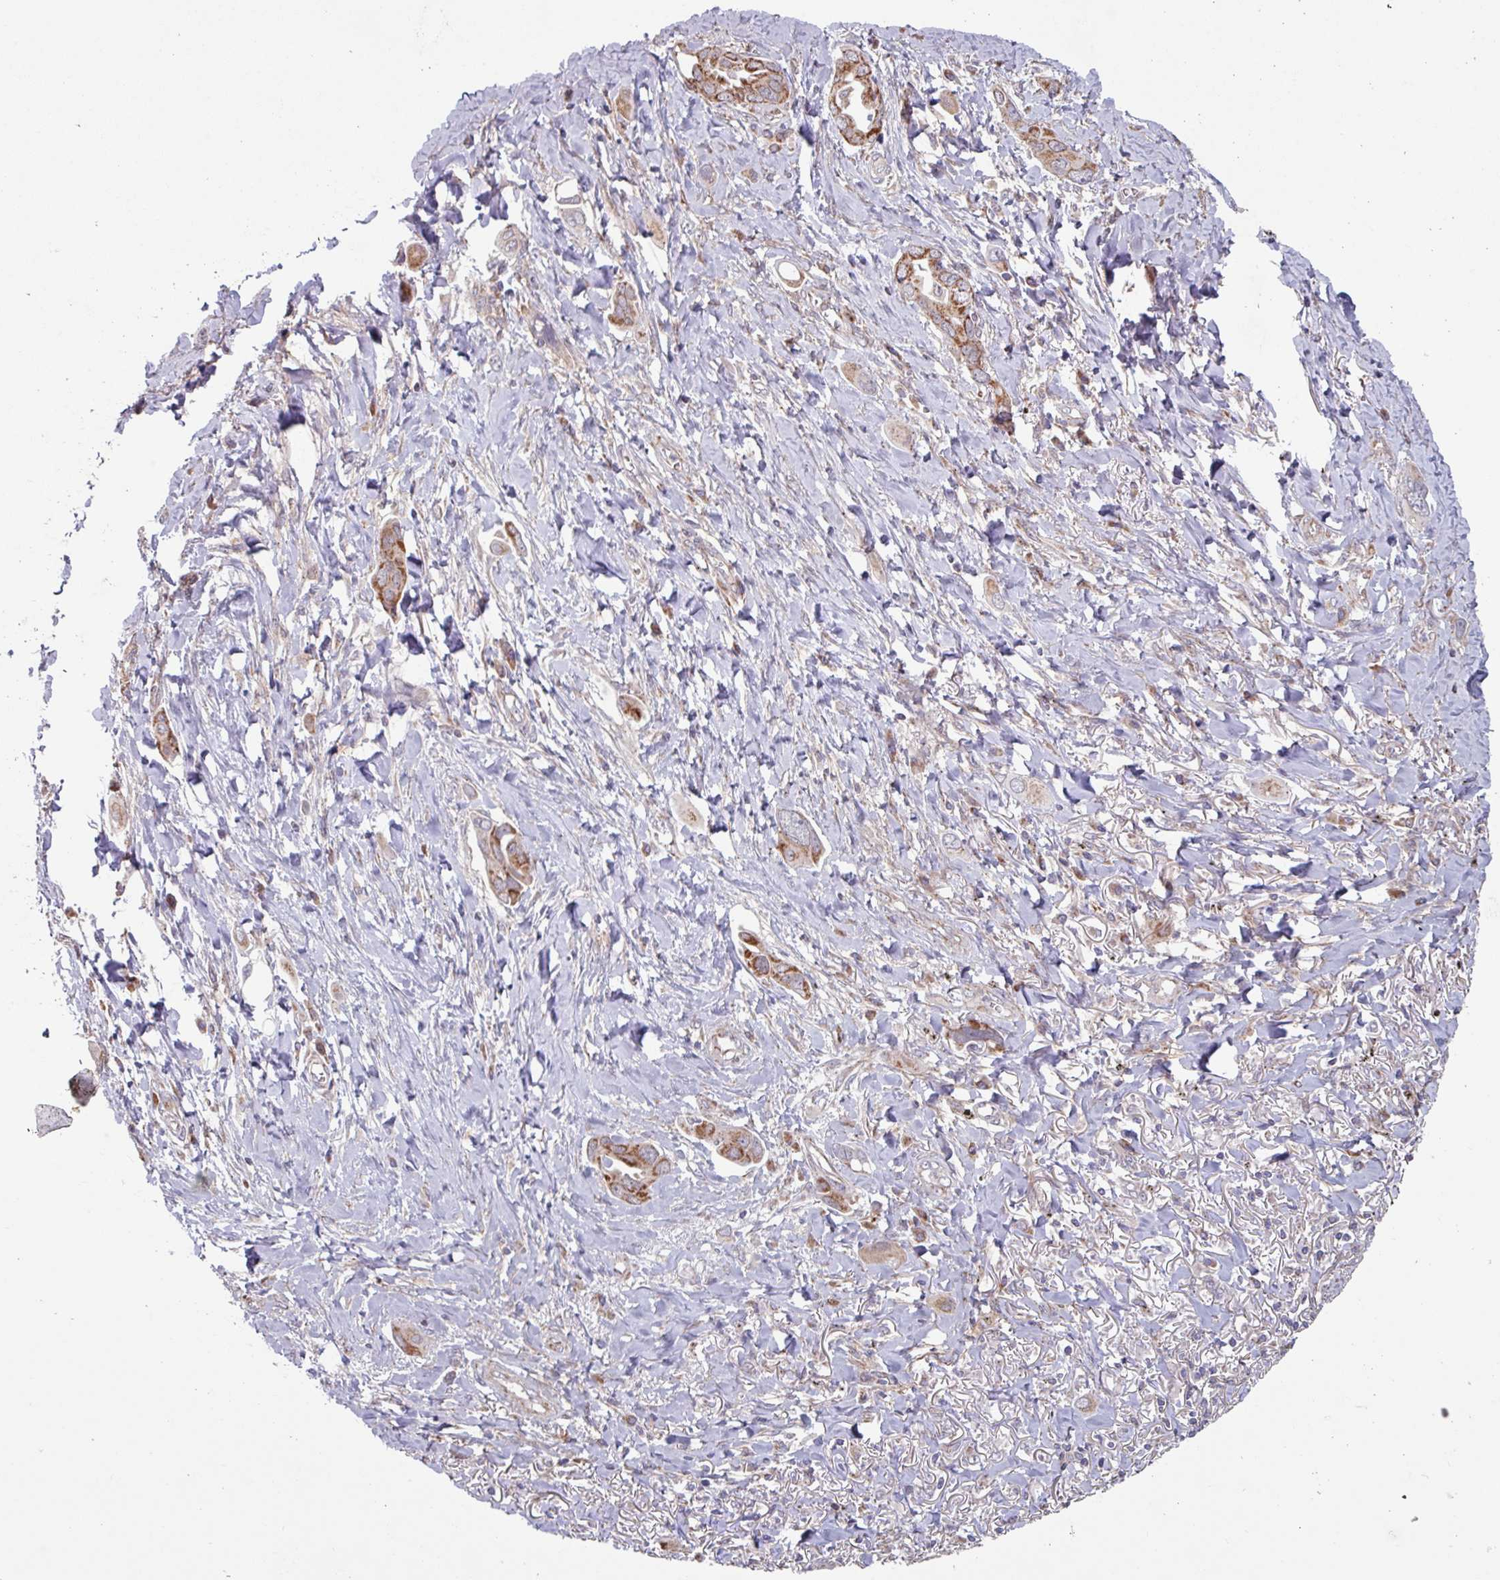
{"staining": {"intensity": "moderate", "quantity": ">75%", "location": "cytoplasmic/membranous"}, "tissue": "lung cancer", "cell_type": "Tumor cells", "image_type": "cancer", "snomed": [{"axis": "morphology", "description": "Adenocarcinoma, NOS"}, {"axis": "topography", "description": "Lung"}], "caption": "Lung cancer stained with immunohistochemistry shows moderate cytoplasmic/membranous positivity in approximately >75% of tumor cells.", "gene": "COX7C", "patient": {"sex": "male", "age": 76}}